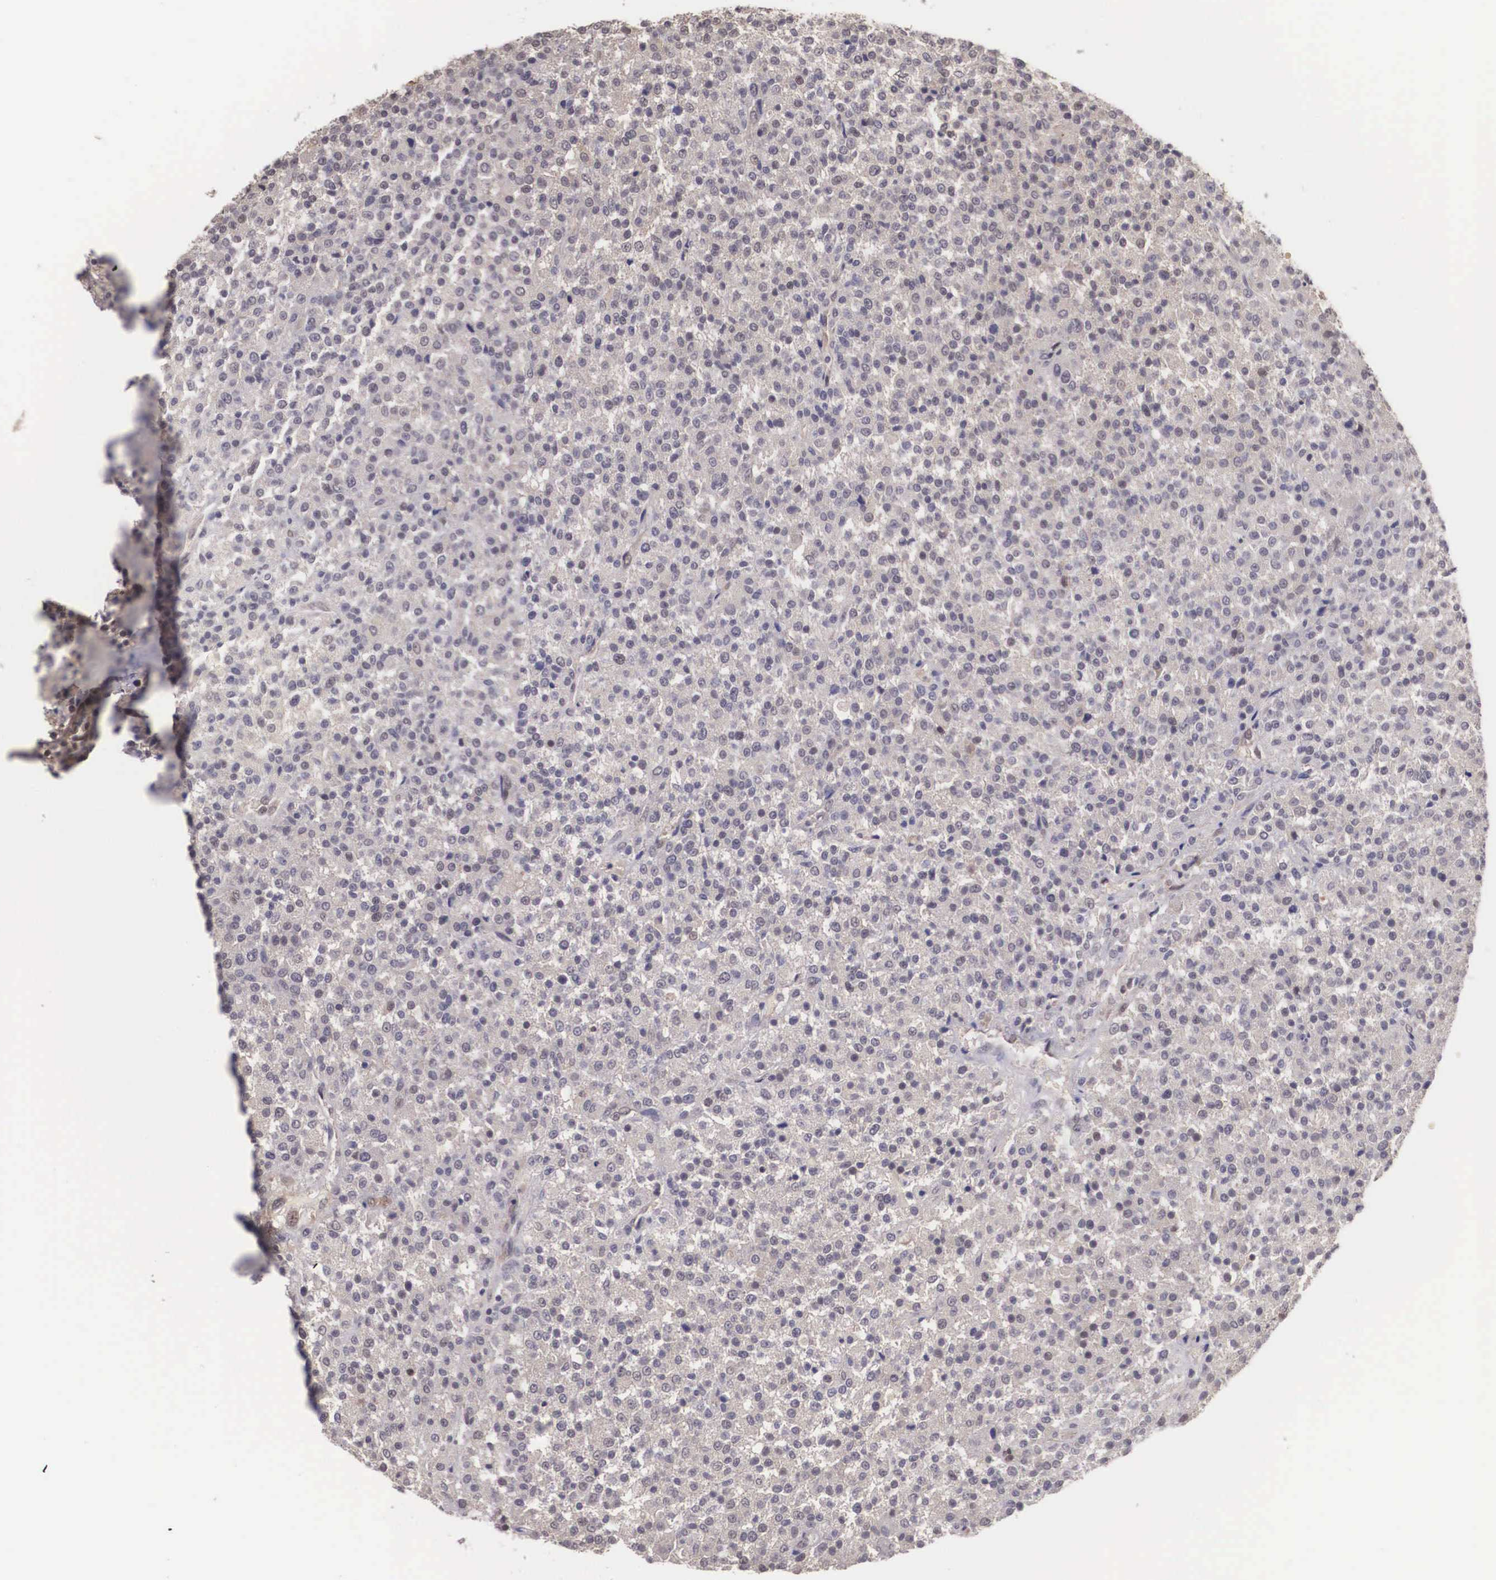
{"staining": {"intensity": "weak", "quantity": "<25%", "location": "cytoplasmic/membranous"}, "tissue": "testis cancer", "cell_type": "Tumor cells", "image_type": "cancer", "snomed": [{"axis": "morphology", "description": "Seminoma, NOS"}, {"axis": "topography", "description": "Testis"}], "caption": "Human testis cancer stained for a protein using IHC shows no expression in tumor cells.", "gene": "VASH1", "patient": {"sex": "male", "age": 59}}